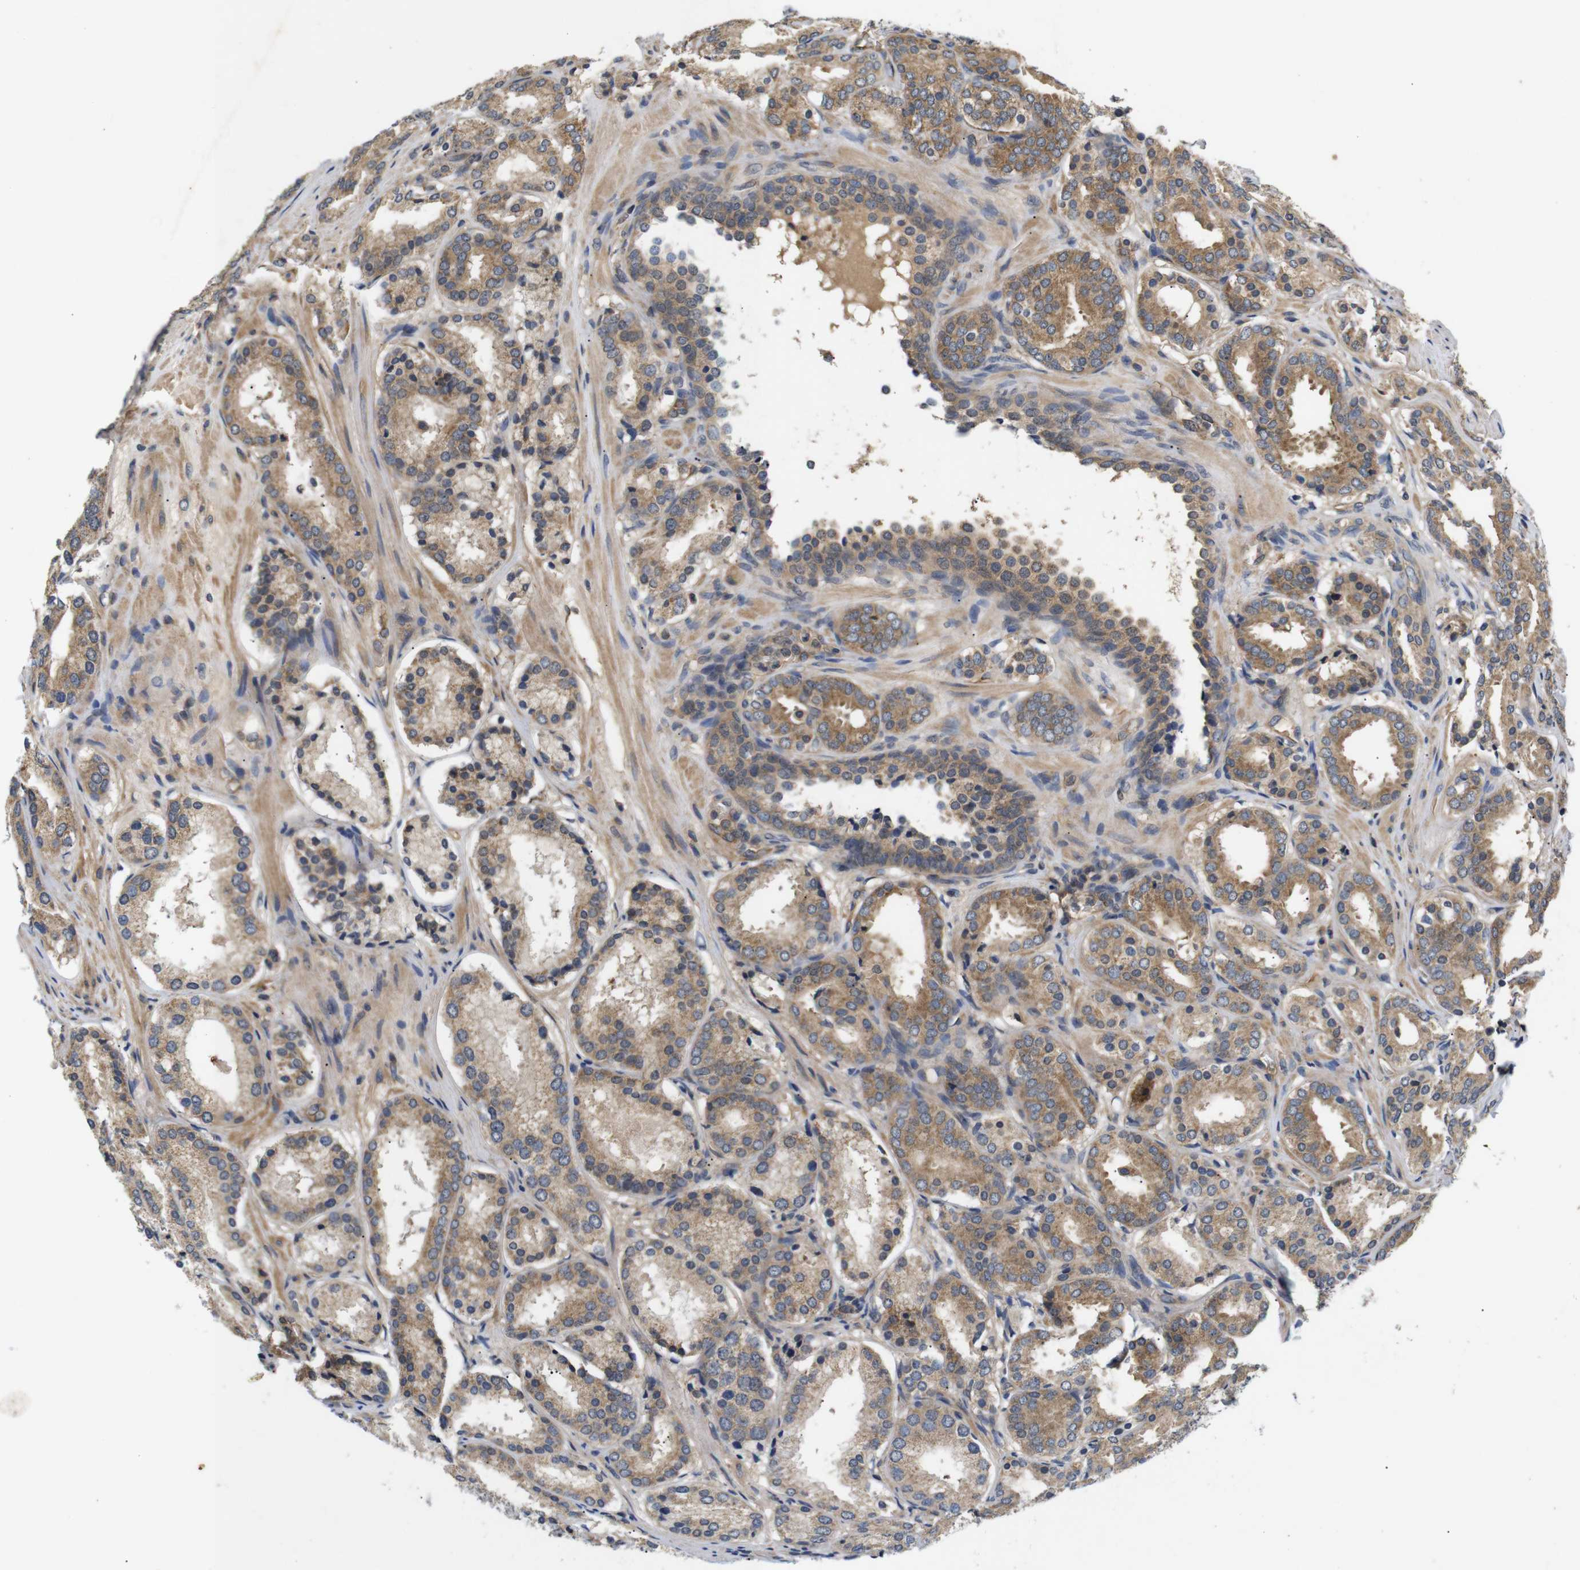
{"staining": {"intensity": "moderate", "quantity": ">75%", "location": "cytoplasmic/membranous"}, "tissue": "prostate cancer", "cell_type": "Tumor cells", "image_type": "cancer", "snomed": [{"axis": "morphology", "description": "Adenocarcinoma, Low grade"}, {"axis": "topography", "description": "Prostate"}], "caption": "Immunohistochemical staining of human prostate adenocarcinoma (low-grade) exhibits moderate cytoplasmic/membranous protein positivity in approximately >75% of tumor cells.", "gene": "RIPK1", "patient": {"sex": "male", "age": 69}}